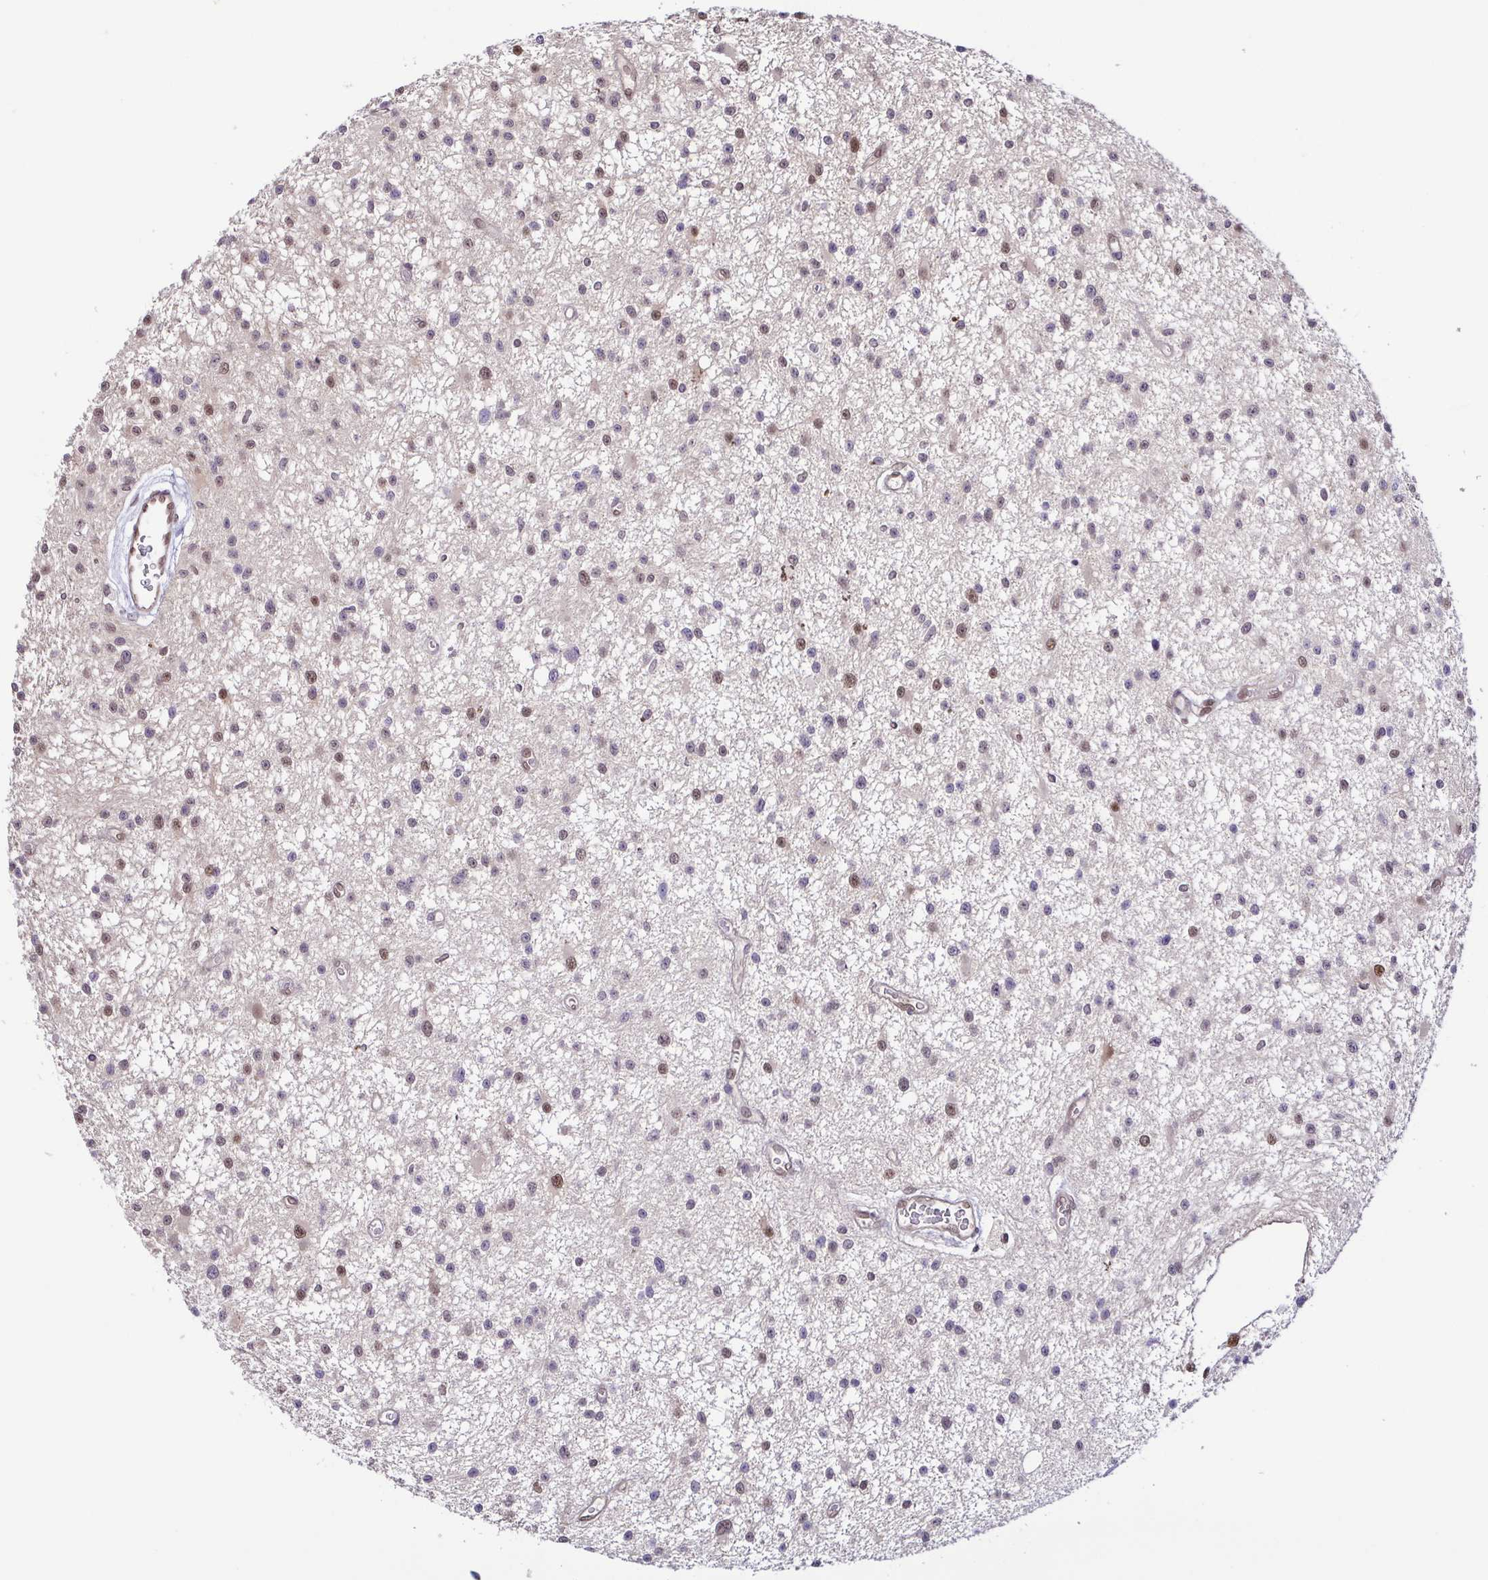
{"staining": {"intensity": "weak", "quantity": "25%-75%", "location": "nuclear"}, "tissue": "glioma", "cell_type": "Tumor cells", "image_type": "cancer", "snomed": [{"axis": "morphology", "description": "Glioma, malignant, Low grade"}, {"axis": "topography", "description": "Brain"}], "caption": "A brown stain shows weak nuclear expression of a protein in glioma tumor cells.", "gene": "PSMB9", "patient": {"sex": "male", "age": 43}}